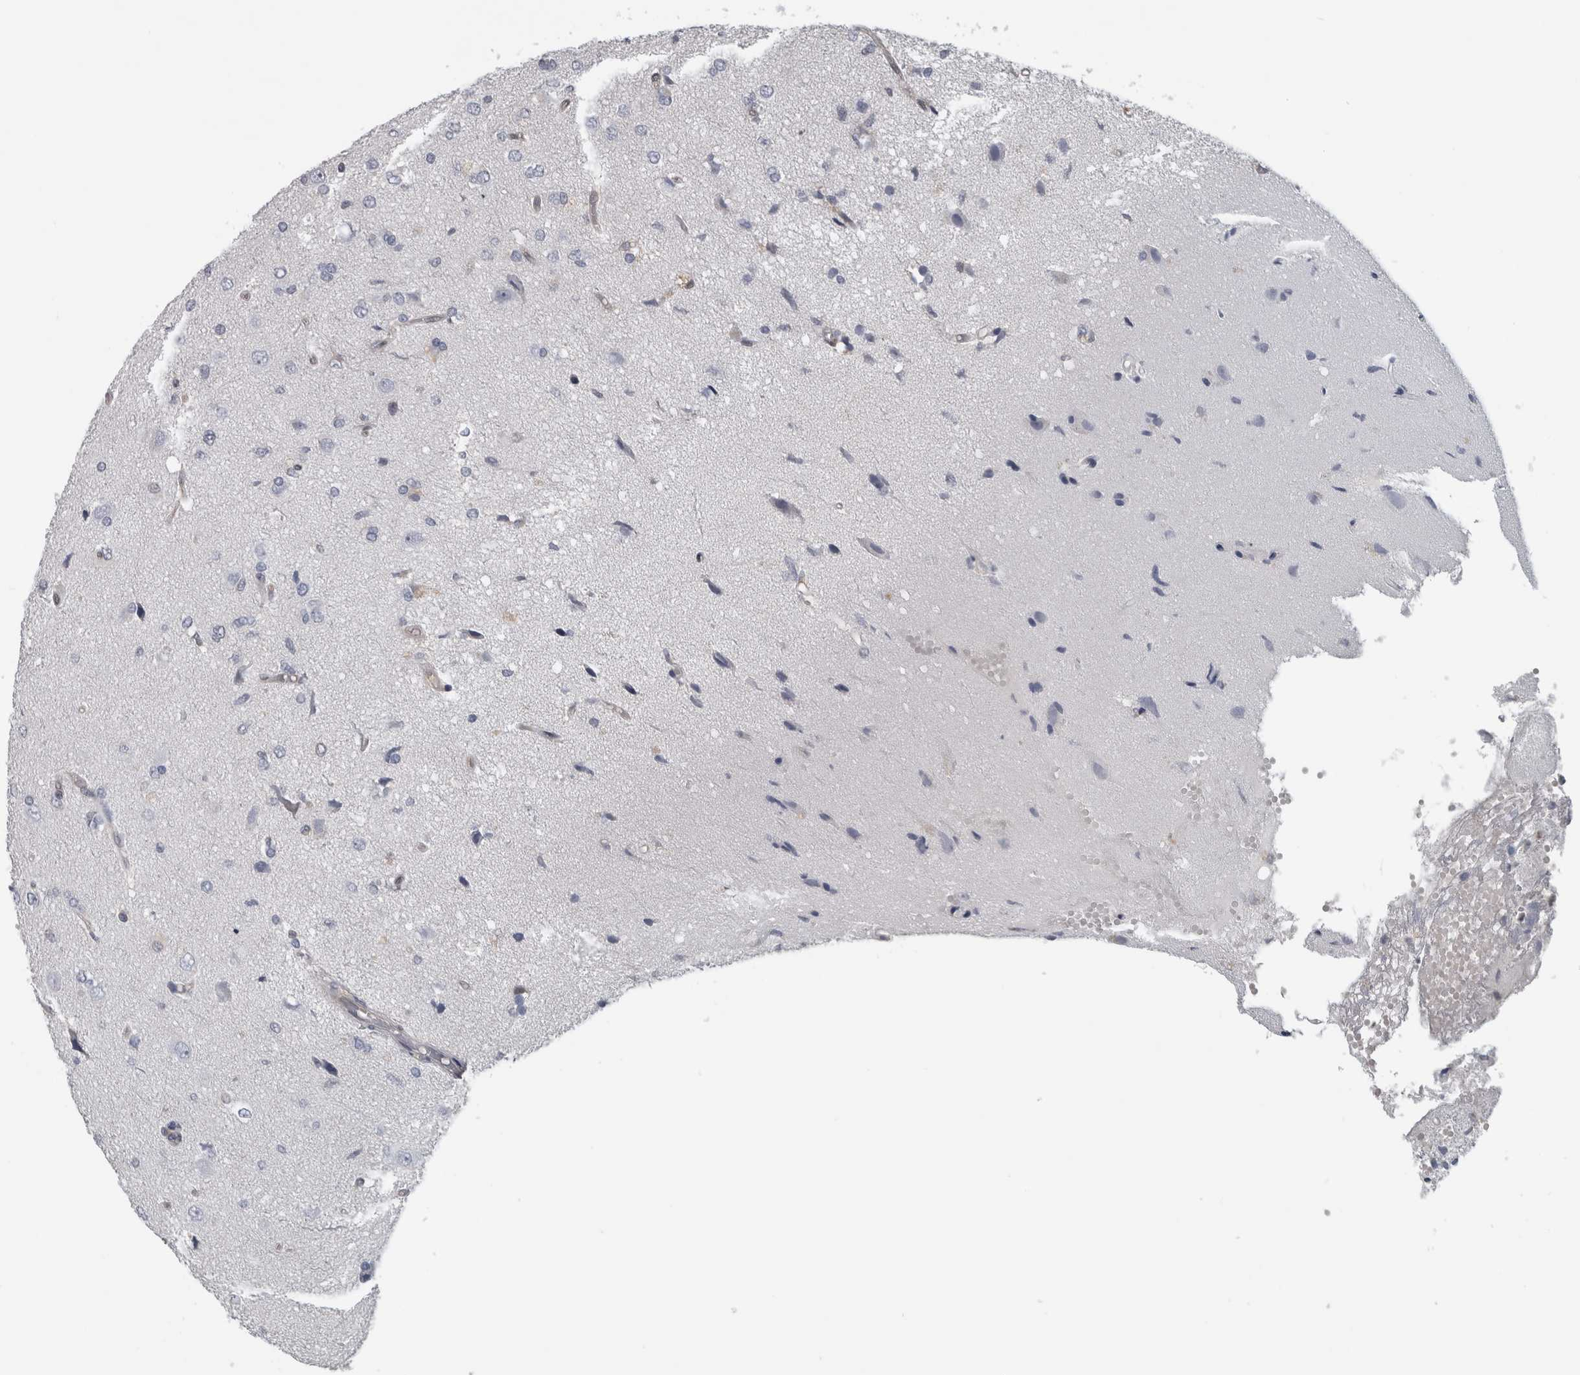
{"staining": {"intensity": "negative", "quantity": "none", "location": "none"}, "tissue": "glioma", "cell_type": "Tumor cells", "image_type": "cancer", "snomed": [{"axis": "morphology", "description": "Glioma, malignant, High grade"}, {"axis": "topography", "description": "Brain"}], "caption": "The IHC histopathology image has no significant expression in tumor cells of malignant glioma (high-grade) tissue.", "gene": "NAPRT", "patient": {"sex": "female", "age": 59}}